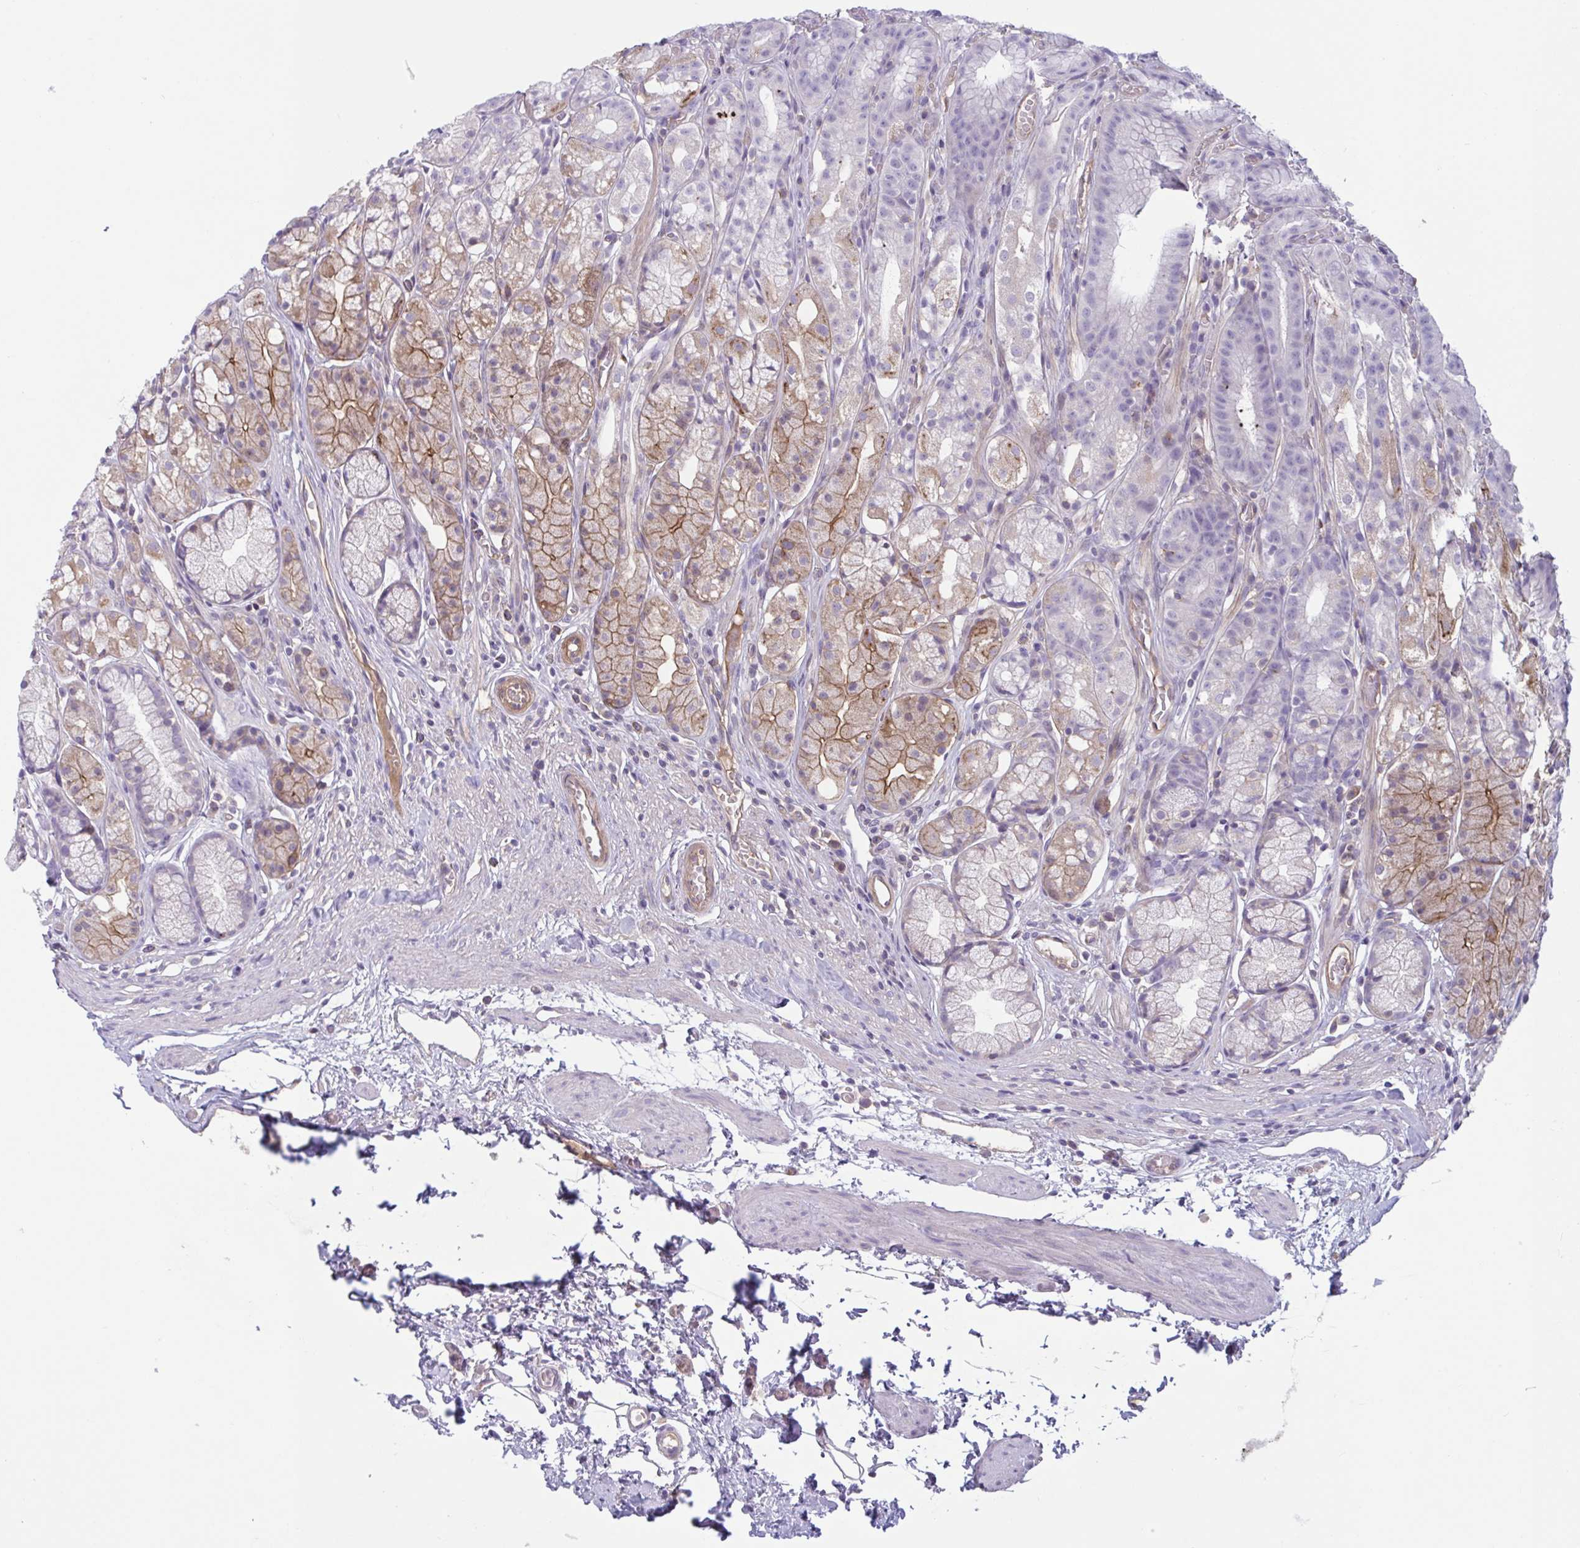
{"staining": {"intensity": "moderate", "quantity": "25%-75%", "location": "cytoplasmic/membranous"}, "tissue": "stomach", "cell_type": "Glandular cells", "image_type": "normal", "snomed": [{"axis": "morphology", "description": "Normal tissue, NOS"}, {"axis": "topography", "description": "Smooth muscle"}, {"axis": "topography", "description": "Stomach"}], "caption": "DAB immunohistochemical staining of benign stomach exhibits moderate cytoplasmic/membranous protein positivity in about 25%-75% of glandular cells.", "gene": "TTC7B", "patient": {"sex": "male", "age": 70}}